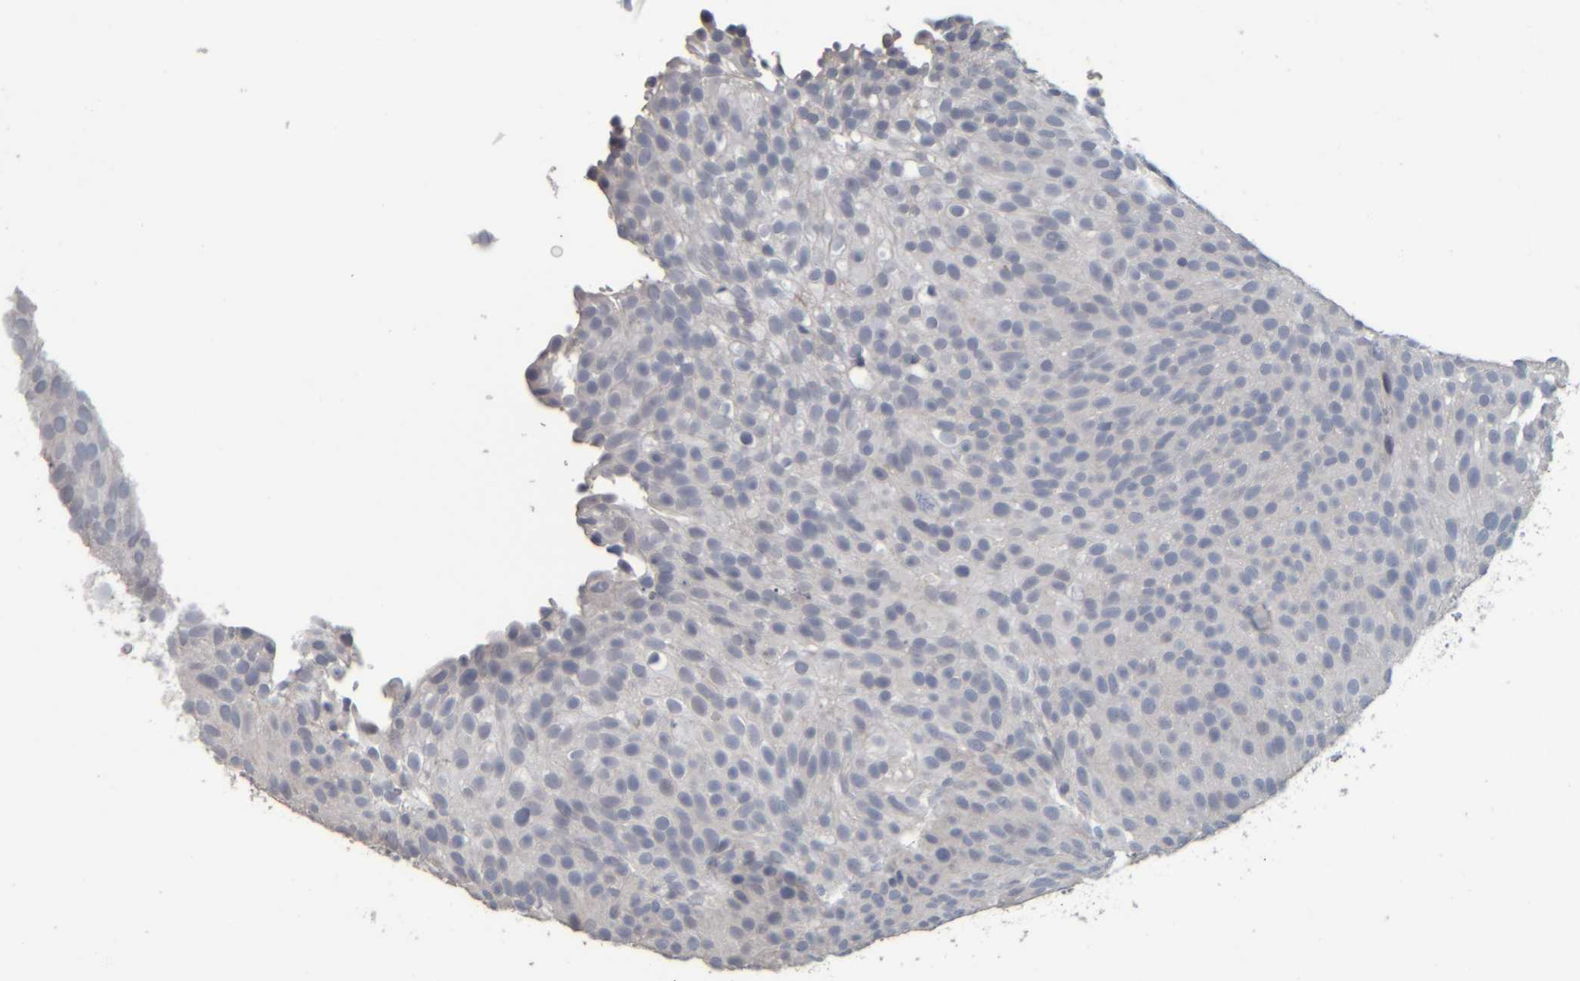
{"staining": {"intensity": "negative", "quantity": "none", "location": "none"}, "tissue": "urothelial cancer", "cell_type": "Tumor cells", "image_type": "cancer", "snomed": [{"axis": "morphology", "description": "Urothelial carcinoma, Low grade"}, {"axis": "topography", "description": "Urinary bladder"}], "caption": "The immunohistochemistry (IHC) image has no significant expression in tumor cells of urothelial cancer tissue.", "gene": "CAVIN4", "patient": {"sex": "male", "age": 78}}